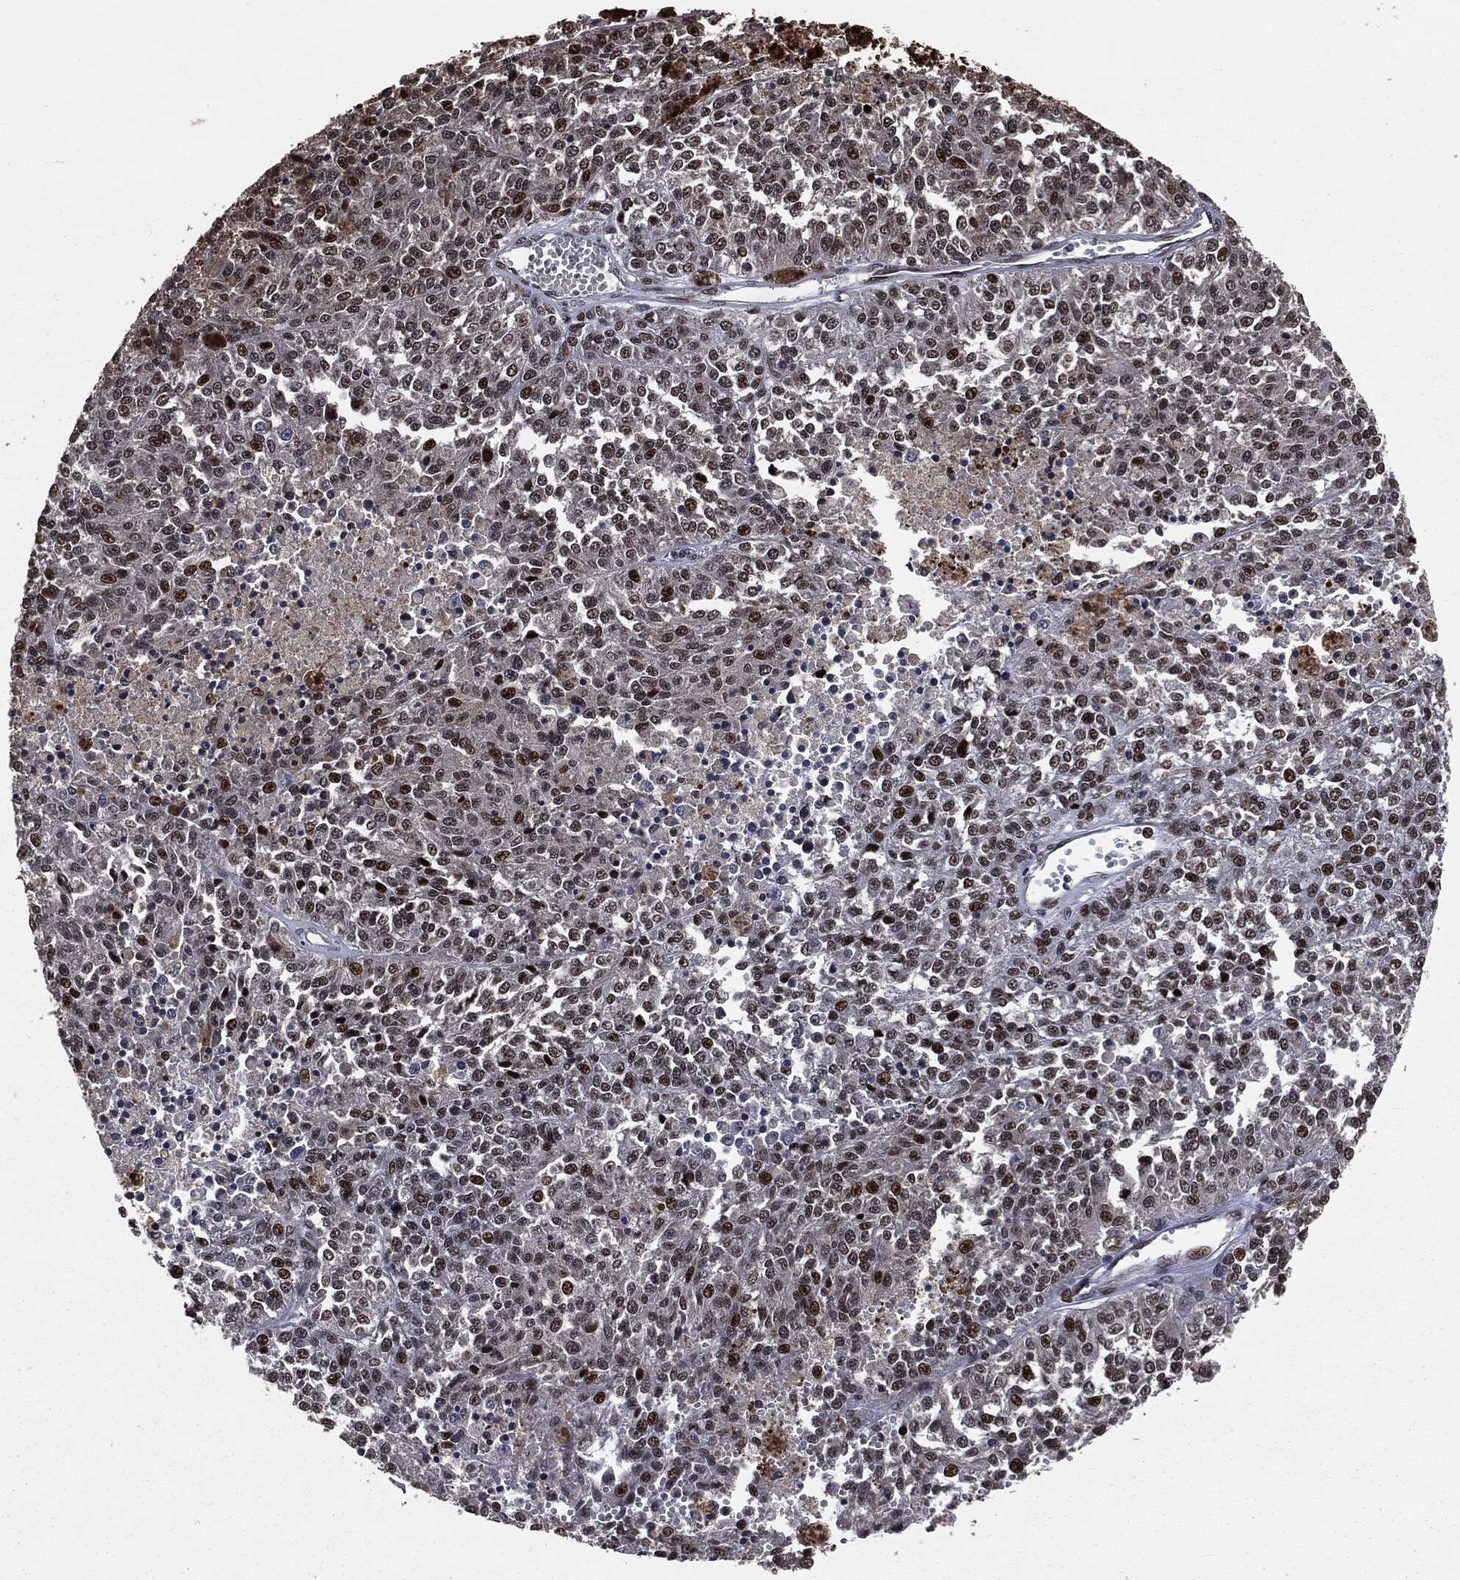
{"staining": {"intensity": "strong", "quantity": "<25%", "location": "nuclear"}, "tissue": "melanoma", "cell_type": "Tumor cells", "image_type": "cancer", "snomed": [{"axis": "morphology", "description": "Malignant melanoma, Metastatic site"}, {"axis": "topography", "description": "Lymph node"}], "caption": "Immunohistochemical staining of melanoma reveals medium levels of strong nuclear protein positivity in about <25% of tumor cells.", "gene": "DVL2", "patient": {"sex": "female", "age": 64}}